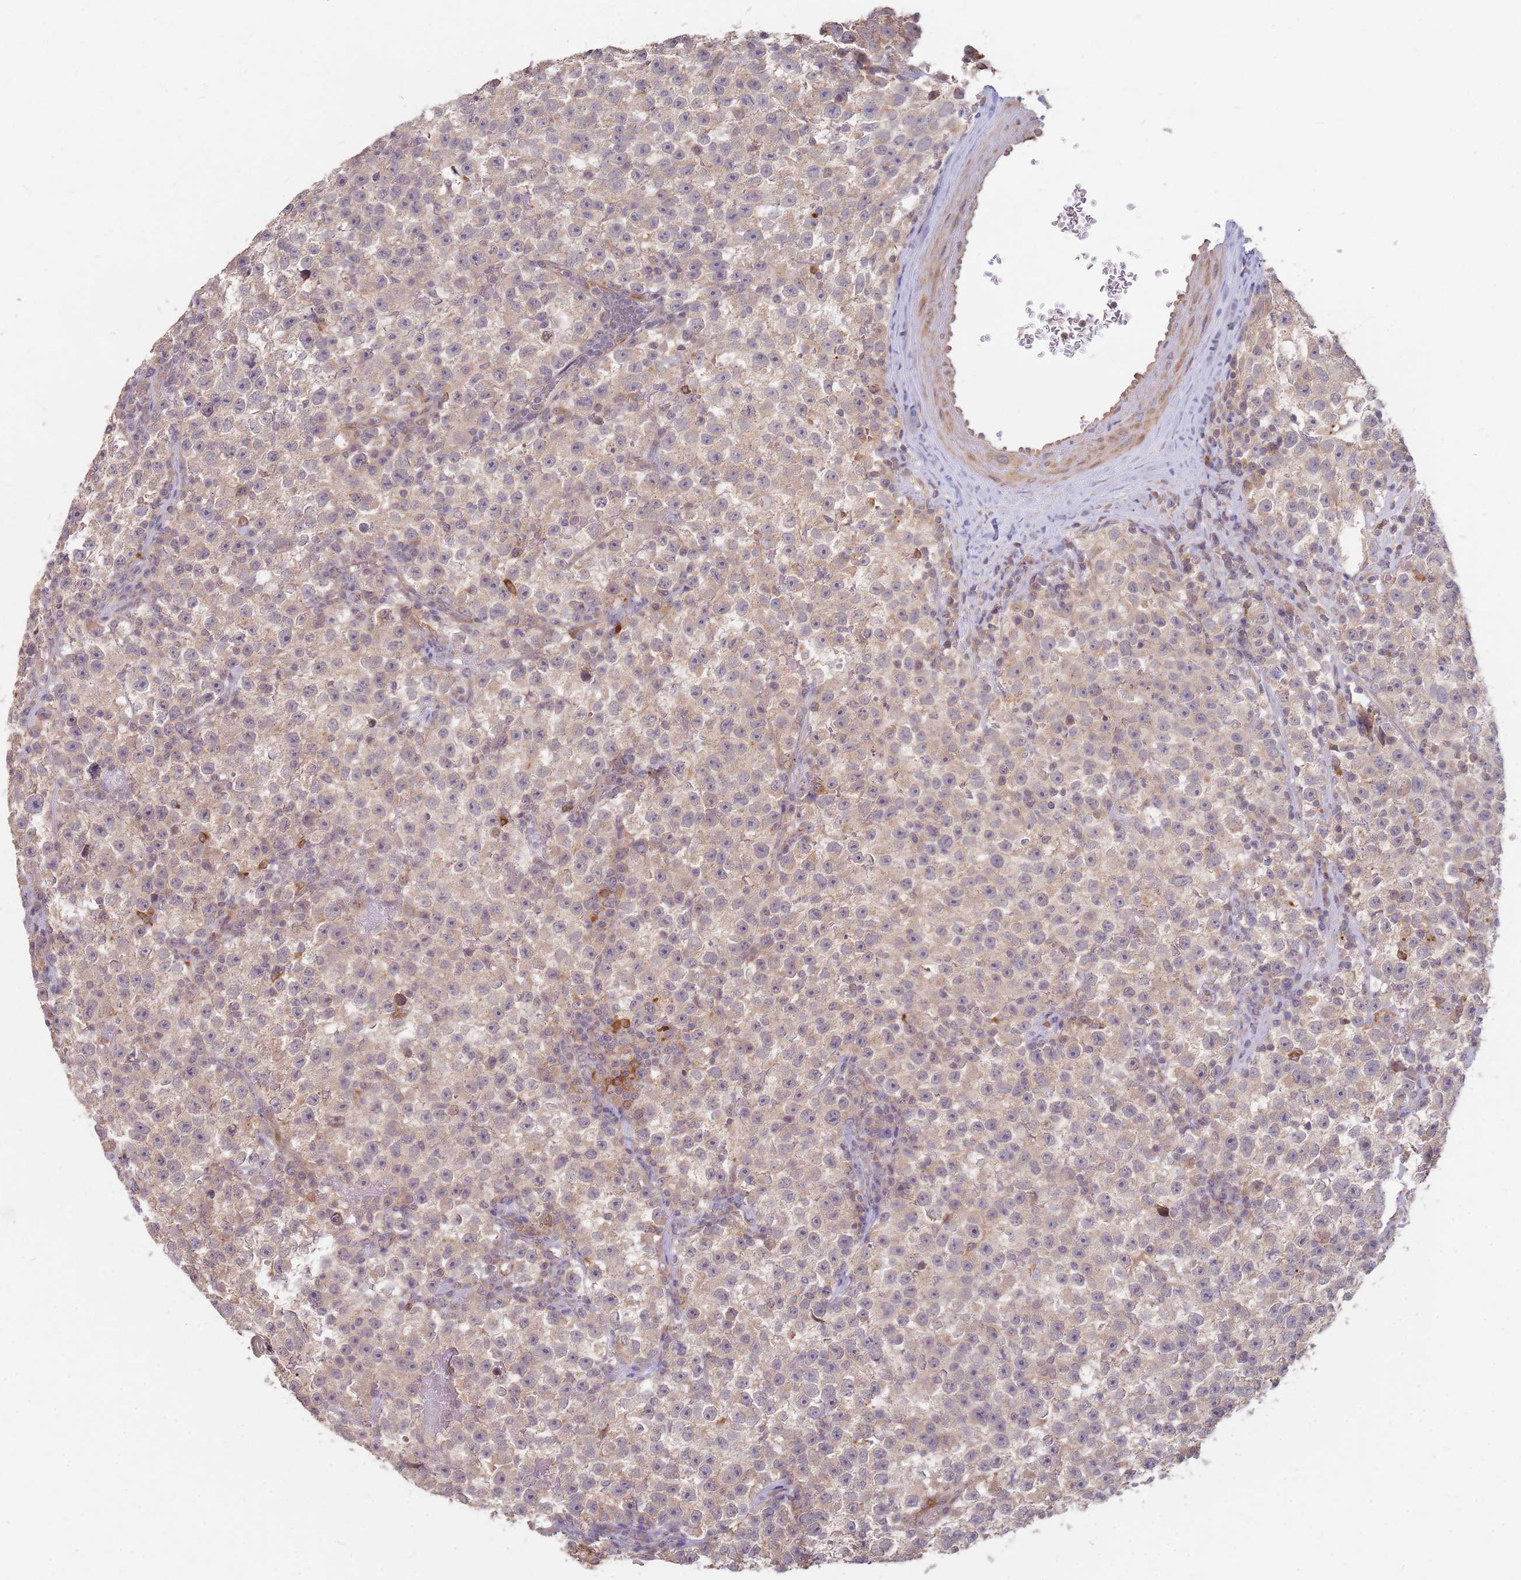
{"staining": {"intensity": "weak", "quantity": "<25%", "location": "cytoplasmic/membranous"}, "tissue": "testis cancer", "cell_type": "Tumor cells", "image_type": "cancer", "snomed": [{"axis": "morphology", "description": "Seminoma, NOS"}, {"axis": "topography", "description": "Testis"}], "caption": "The IHC photomicrograph has no significant positivity in tumor cells of seminoma (testis) tissue.", "gene": "MPEG1", "patient": {"sex": "male", "age": 22}}